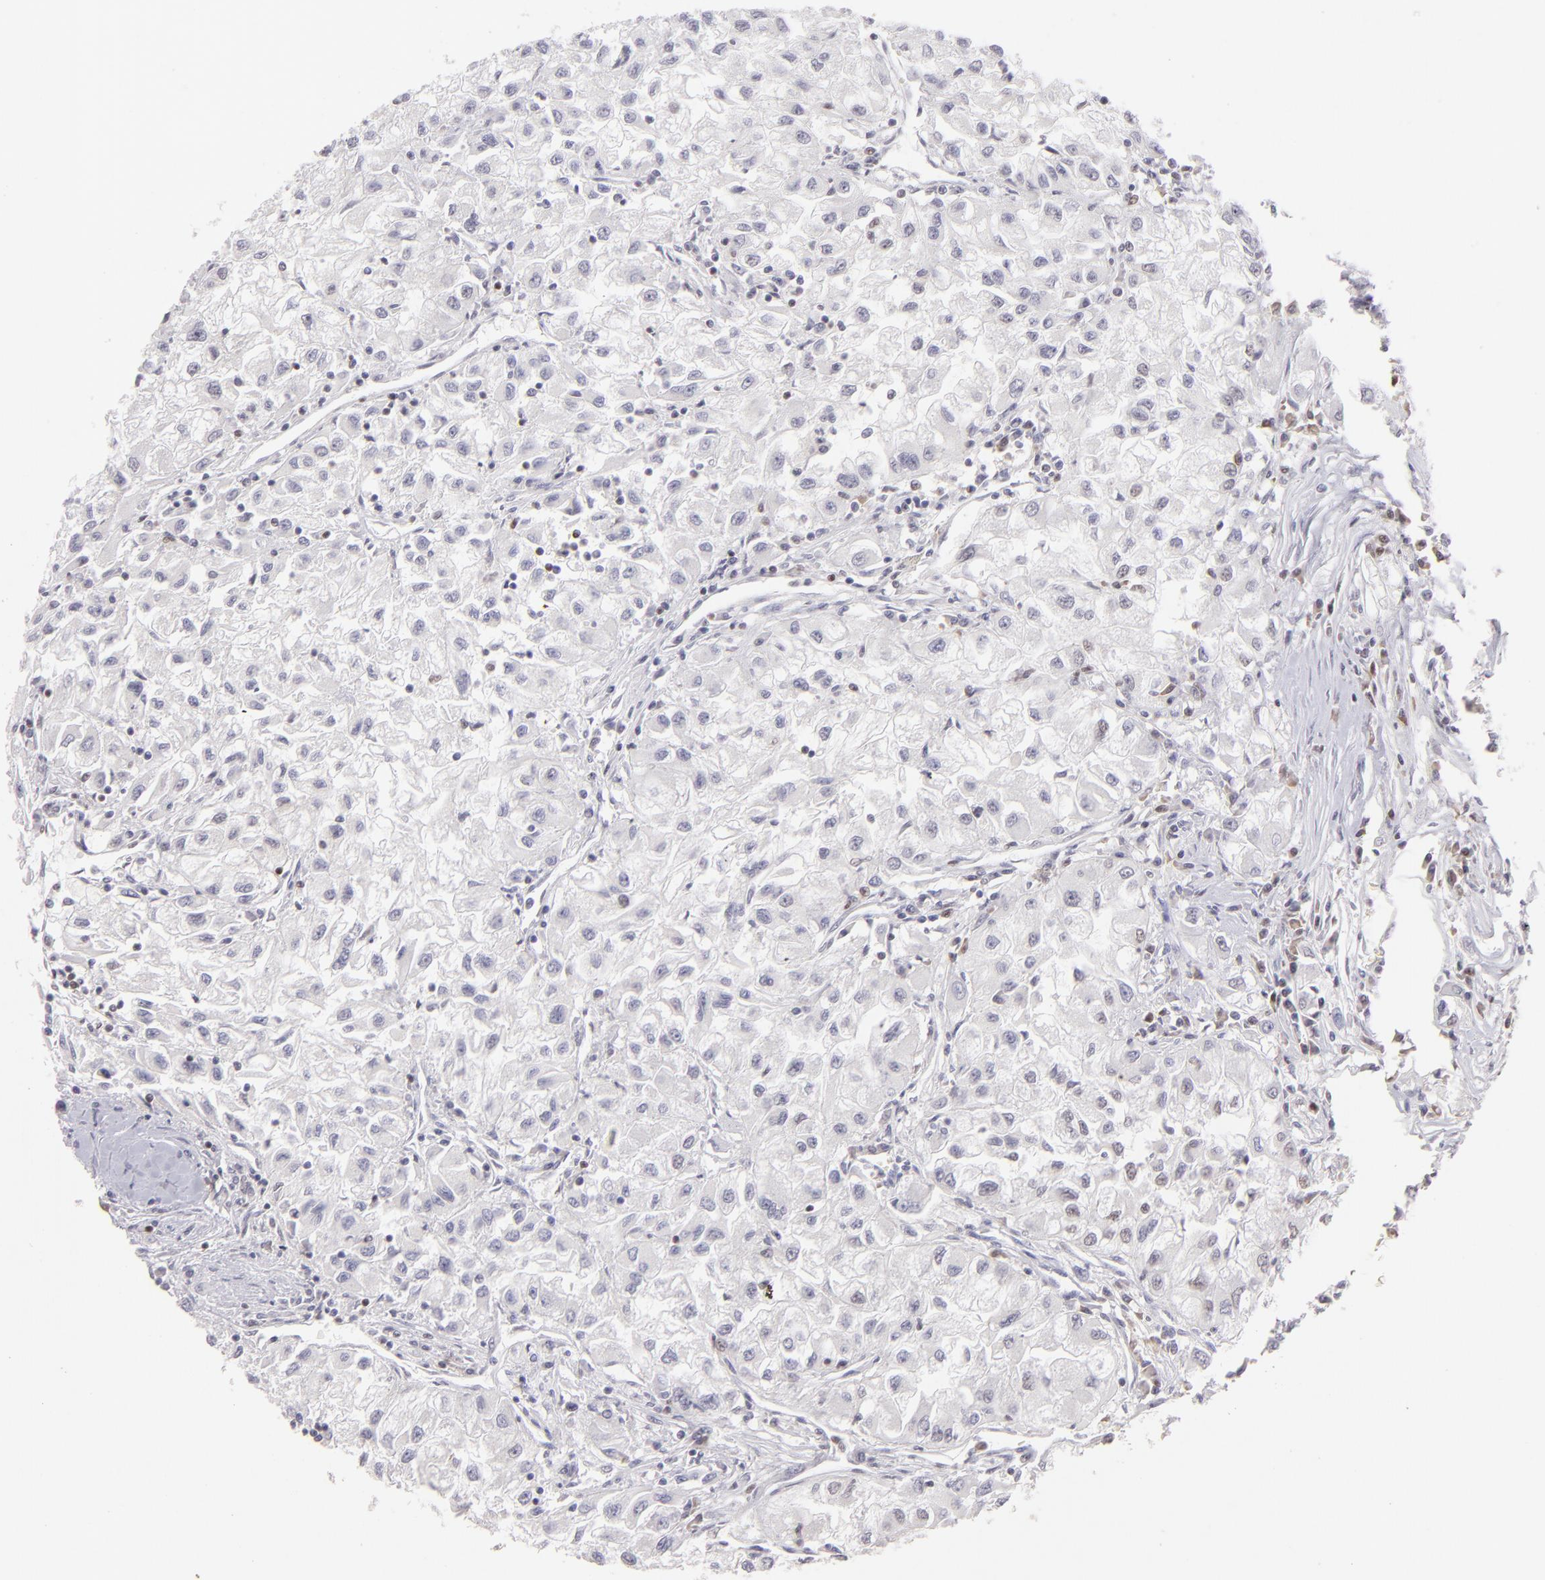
{"staining": {"intensity": "negative", "quantity": "none", "location": "none"}, "tissue": "renal cancer", "cell_type": "Tumor cells", "image_type": "cancer", "snomed": [{"axis": "morphology", "description": "Adenocarcinoma, NOS"}, {"axis": "topography", "description": "Kidney"}], "caption": "Protein analysis of adenocarcinoma (renal) exhibits no significant expression in tumor cells. Nuclei are stained in blue.", "gene": "POU2F1", "patient": {"sex": "male", "age": 59}}